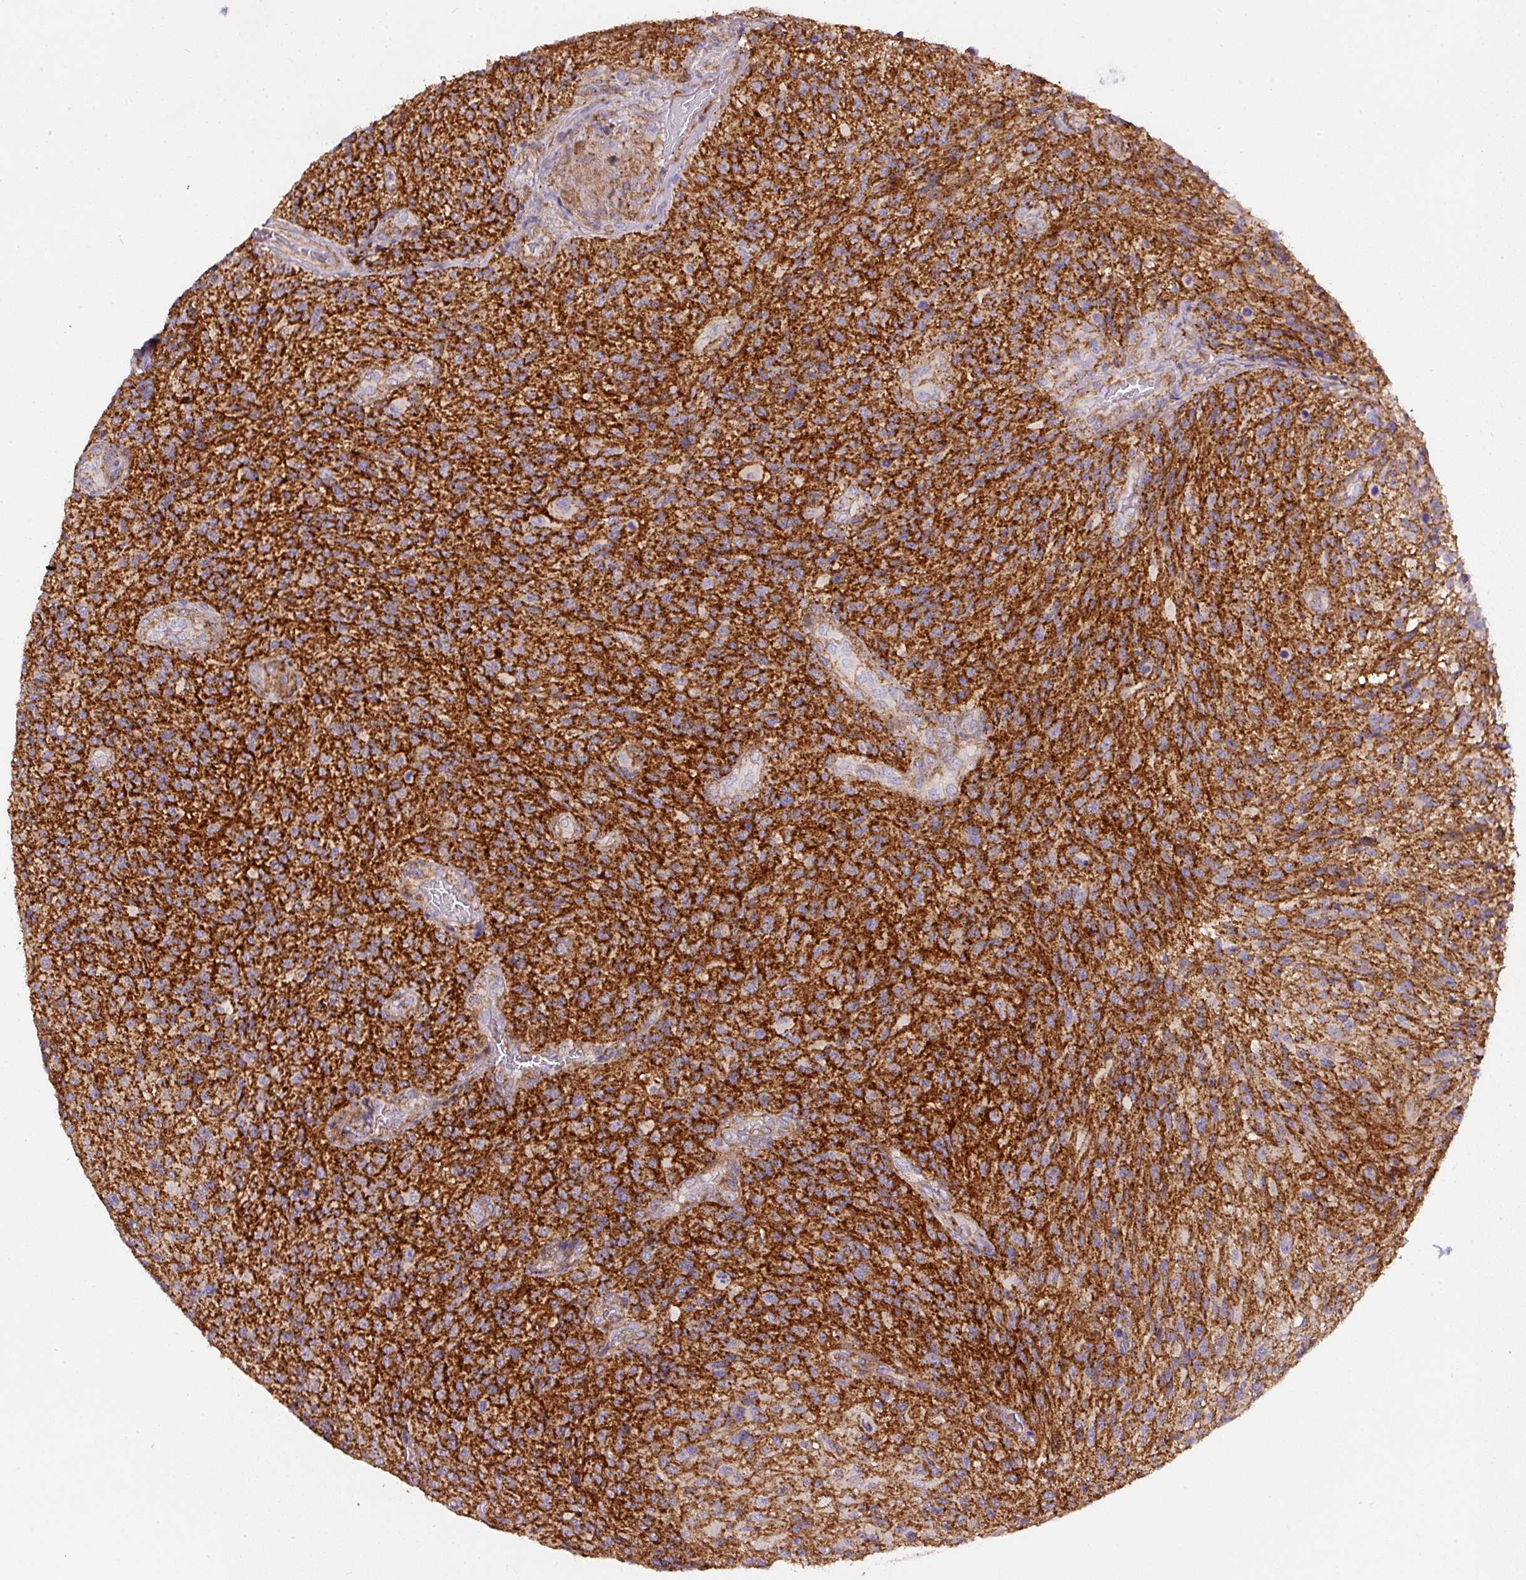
{"staining": {"intensity": "negative", "quantity": "none", "location": "none"}, "tissue": "glioma", "cell_type": "Tumor cells", "image_type": "cancer", "snomed": [{"axis": "morphology", "description": "Normal tissue, NOS"}, {"axis": "morphology", "description": "Glioma, malignant, High grade"}, {"axis": "topography", "description": "Cerebral cortex"}], "caption": "Malignant high-grade glioma was stained to show a protein in brown. There is no significant staining in tumor cells.", "gene": "RNF170", "patient": {"sex": "male", "age": 56}}